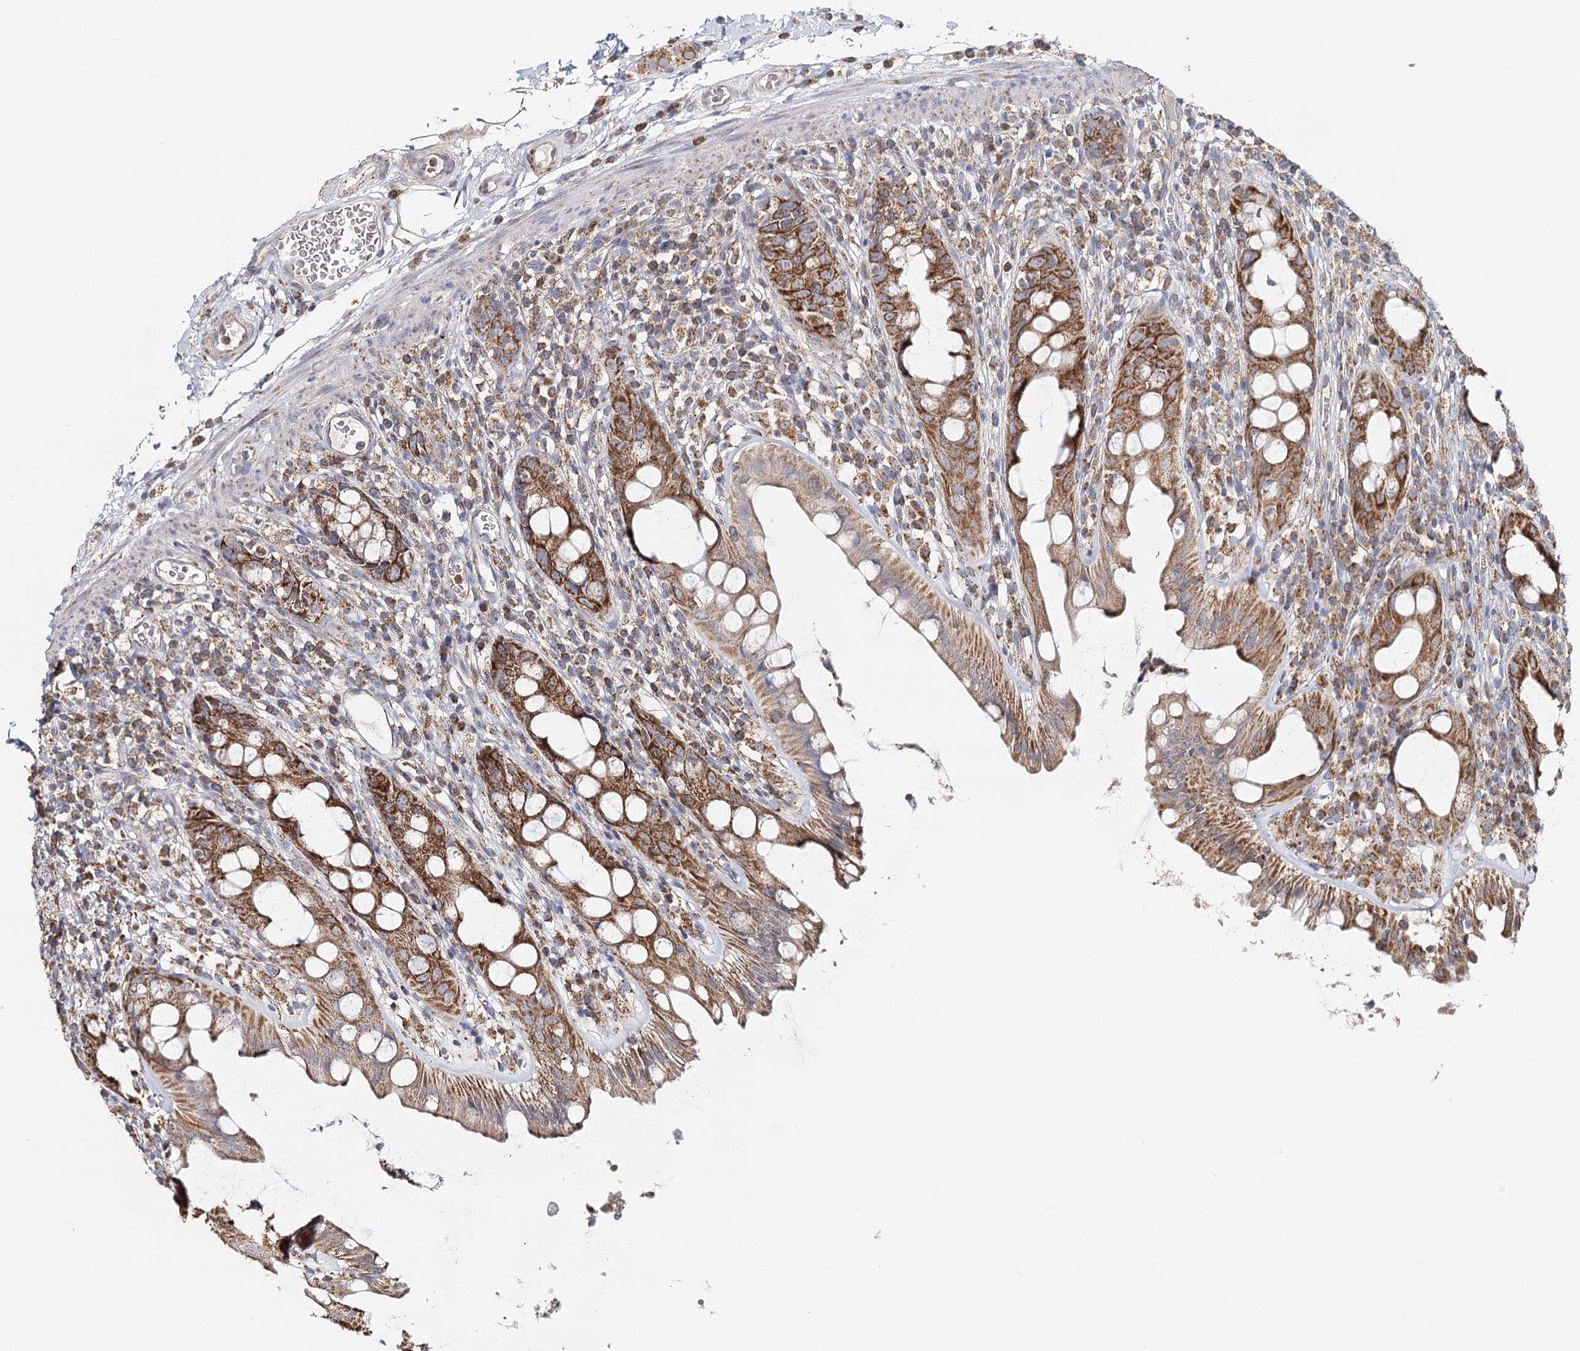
{"staining": {"intensity": "moderate", "quantity": ">75%", "location": "cytoplasmic/membranous"}, "tissue": "rectum", "cell_type": "Glandular cells", "image_type": "normal", "snomed": [{"axis": "morphology", "description": "Normal tissue, NOS"}, {"axis": "topography", "description": "Rectum"}], "caption": "Immunohistochemistry photomicrograph of benign rectum: rectum stained using IHC exhibits medium levels of moderate protein expression localized specifically in the cytoplasmic/membranous of glandular cells, appearing as a cytoplasmic/membranous brown color.", "gene": "MMP25", "patient": {"sex": "female", "age": 57}}